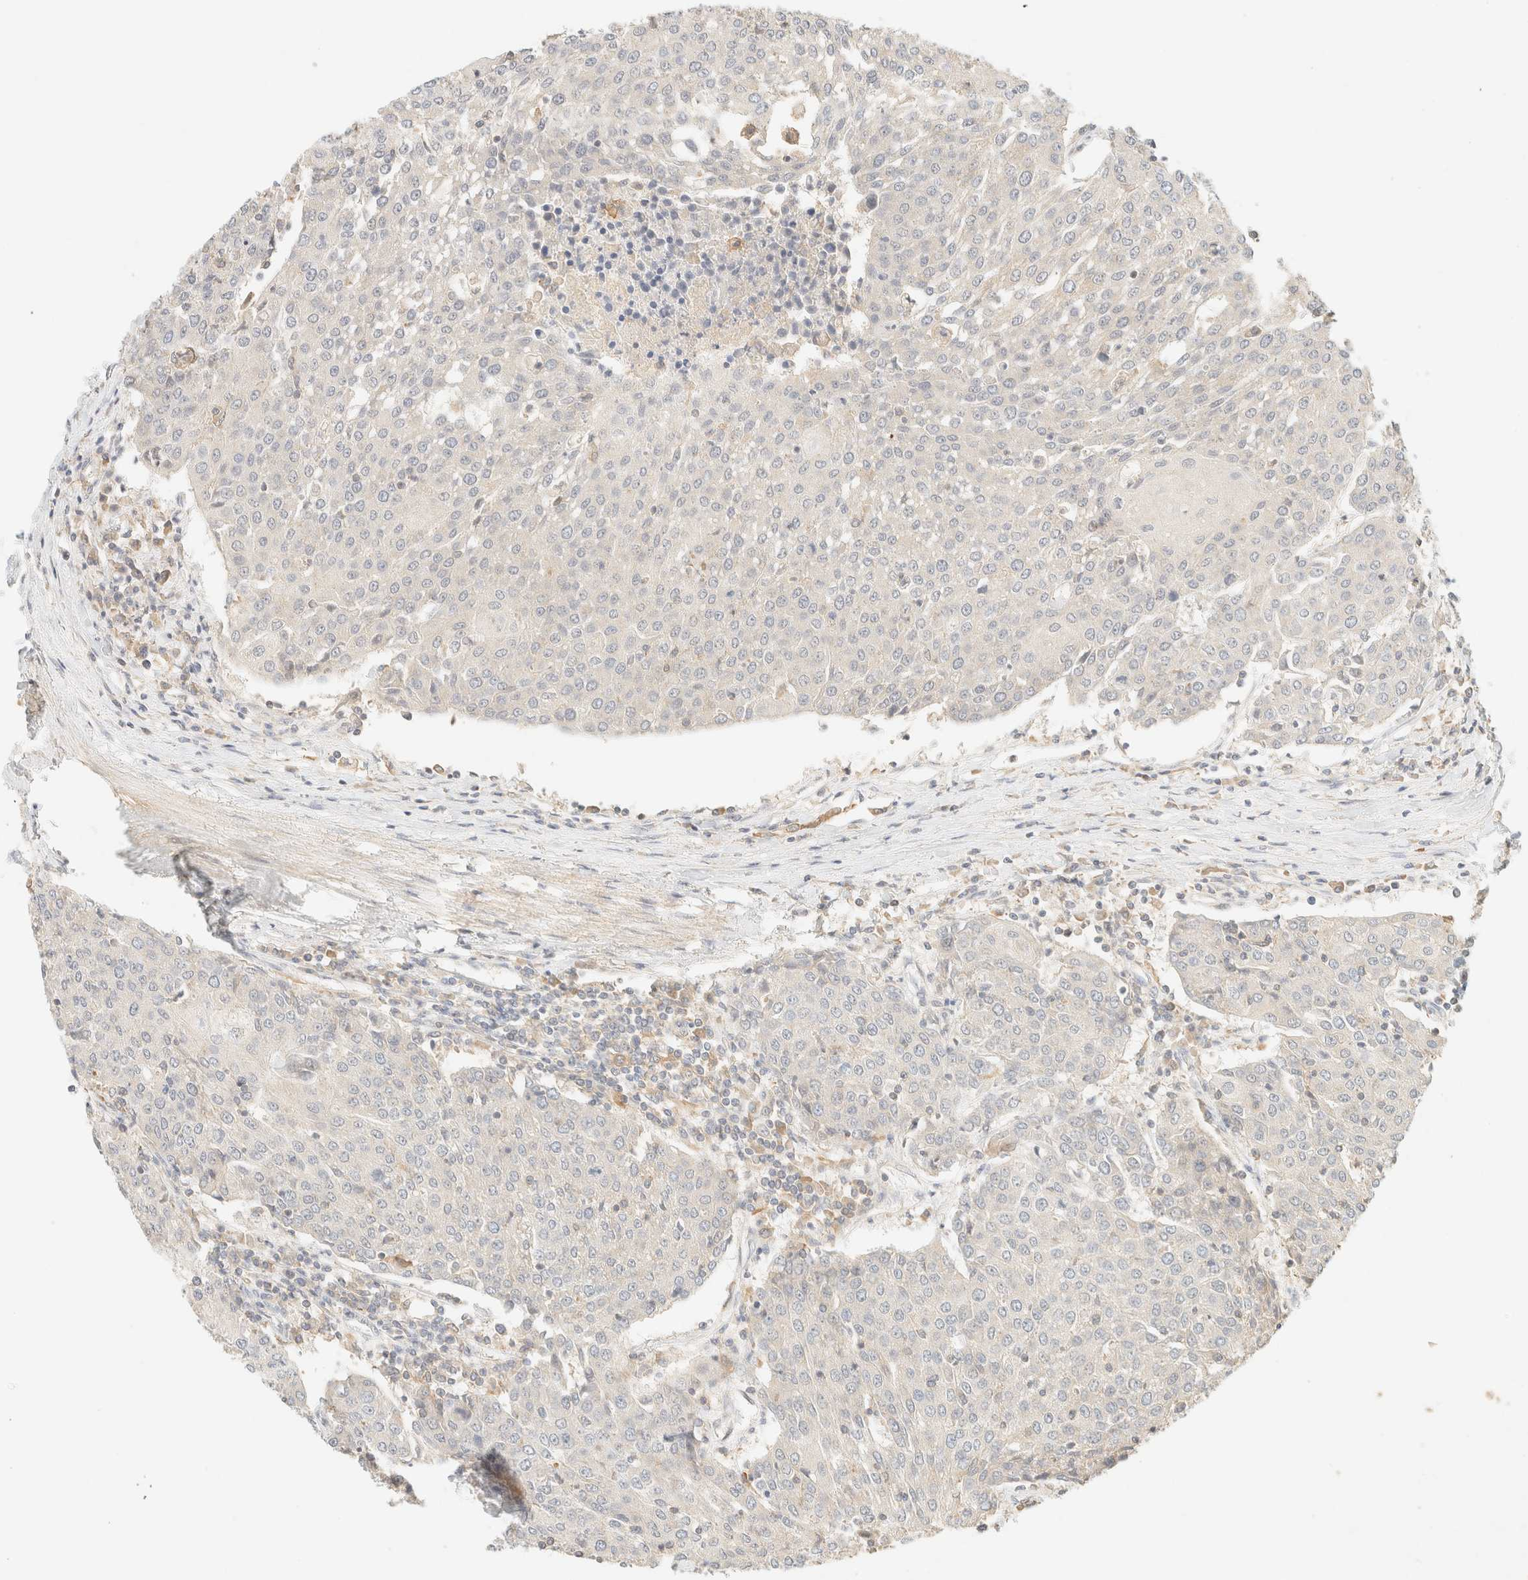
{"staining": {"intensity": "negative", "quantity": "none", "location": "none"}, "tissue": "urothelial cancer", "cell_type": "Tumor cells", "image_type": "cancer", "snomed": [{"axis": "morphology", "description": "Urothelial carcinoma, High grade"}, {"axis": "topography", "description": "Urinary bladder"}], "caption": "High magnification brightfield microscopy of urothelial cancer stained with DAB (brown) and counterstained with hematoxylin (blue): tumor cells show no significant expression.", "gene": "TIMD4", "patient": {"sex": "female", "age": 85}}